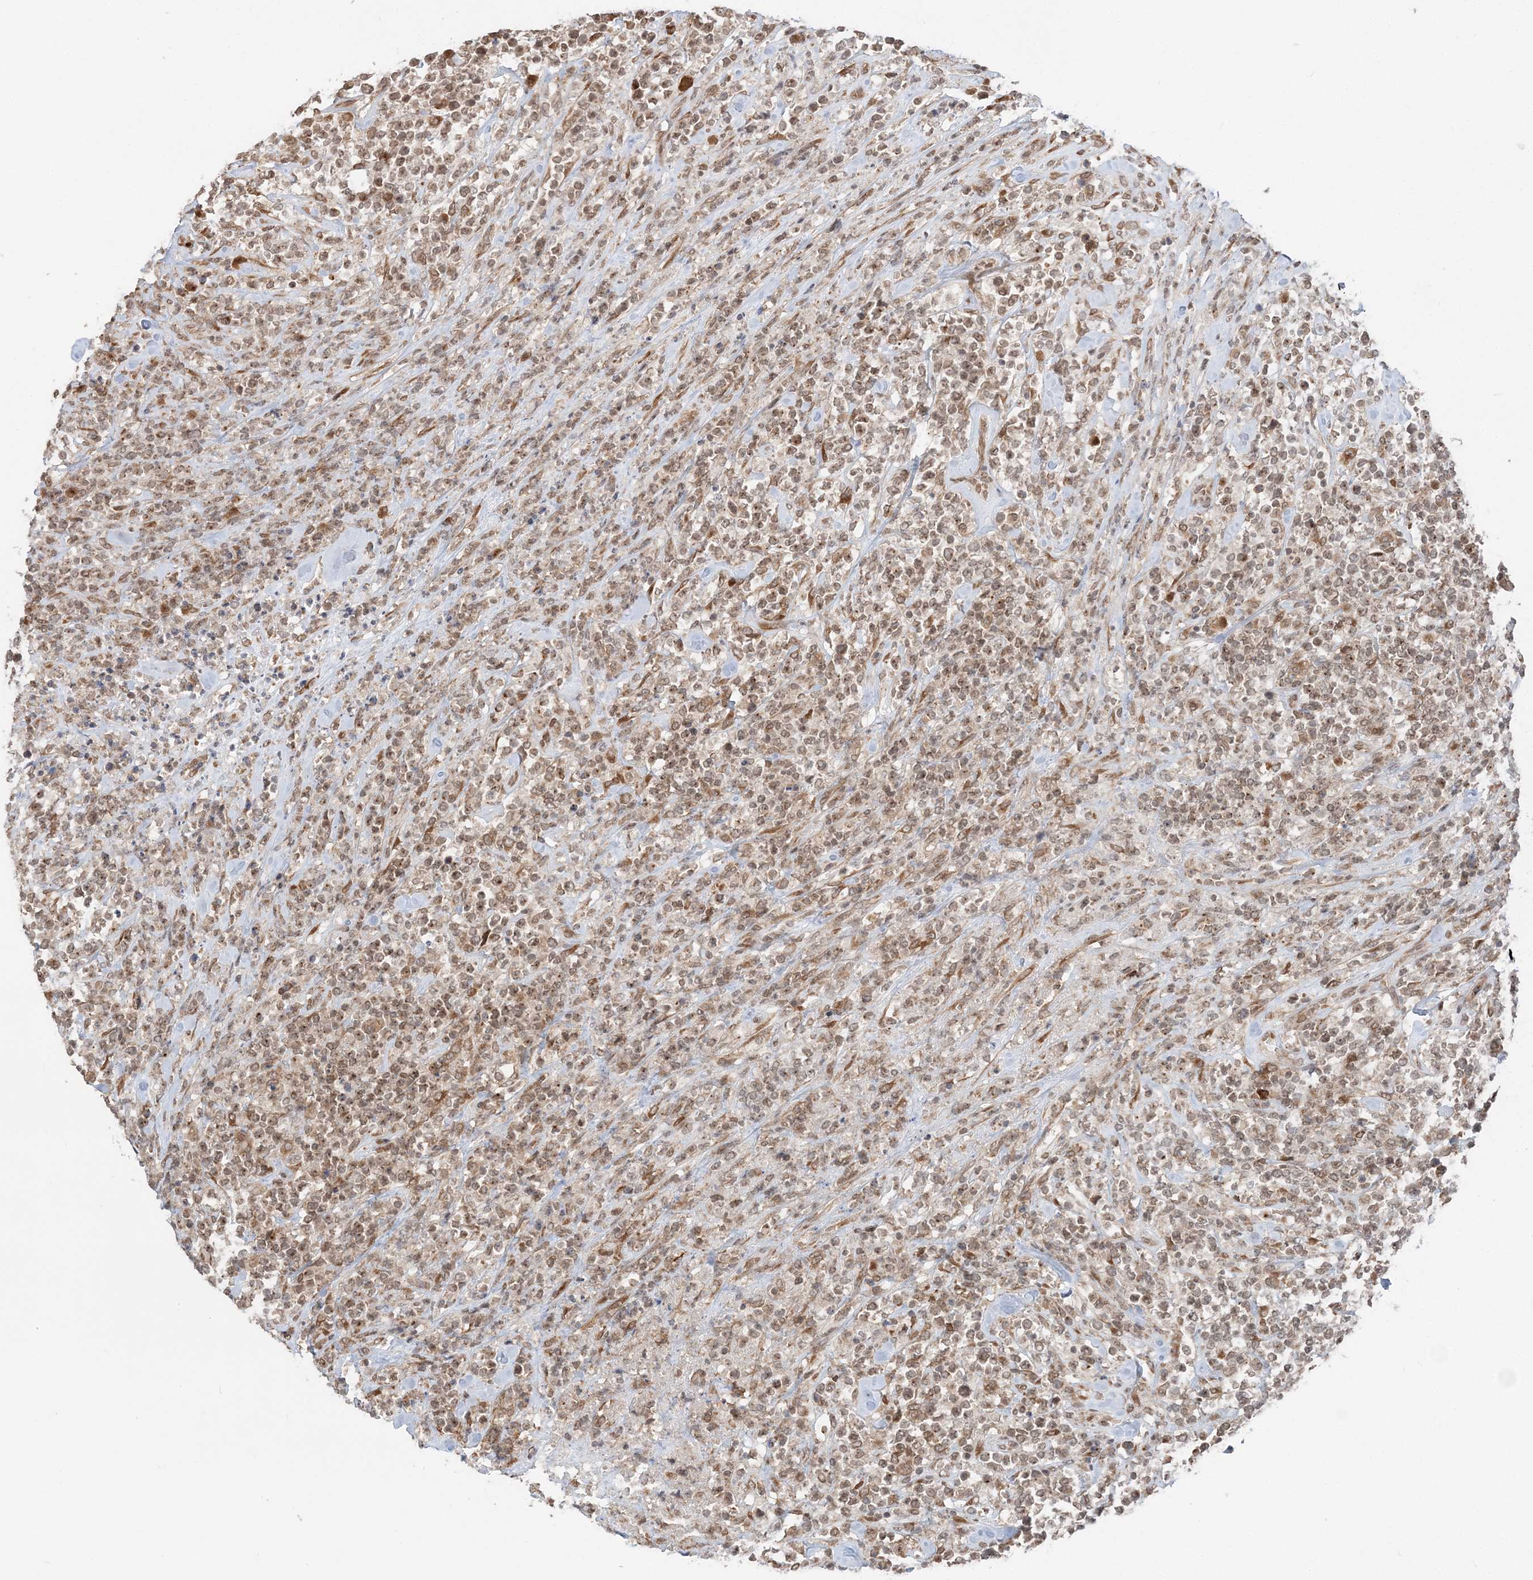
{"staining": {"intensity": "moderate", "quantity": ">75%", "location": "cytoplasmic/membranous,nuclear"}, "tissue": "lymphoma", "cell_type": "Tumor cells", "image_type": "cancer", "snomed": [{"axis": "morphology", "description": "Malignant lymphoma, non-Hodgkin's type, High grade"}, {"axis": "topography", "description": "Soft tissue"}], "caption": "Lymphoma was stained to show a protein in brown. There is medium levels of moderate cytoplasmic/membranous and nuclear positivity in approximately >75% of tumor cells.", "gene": "TMED10", "patient": {"sex": "male", "age": 18}}